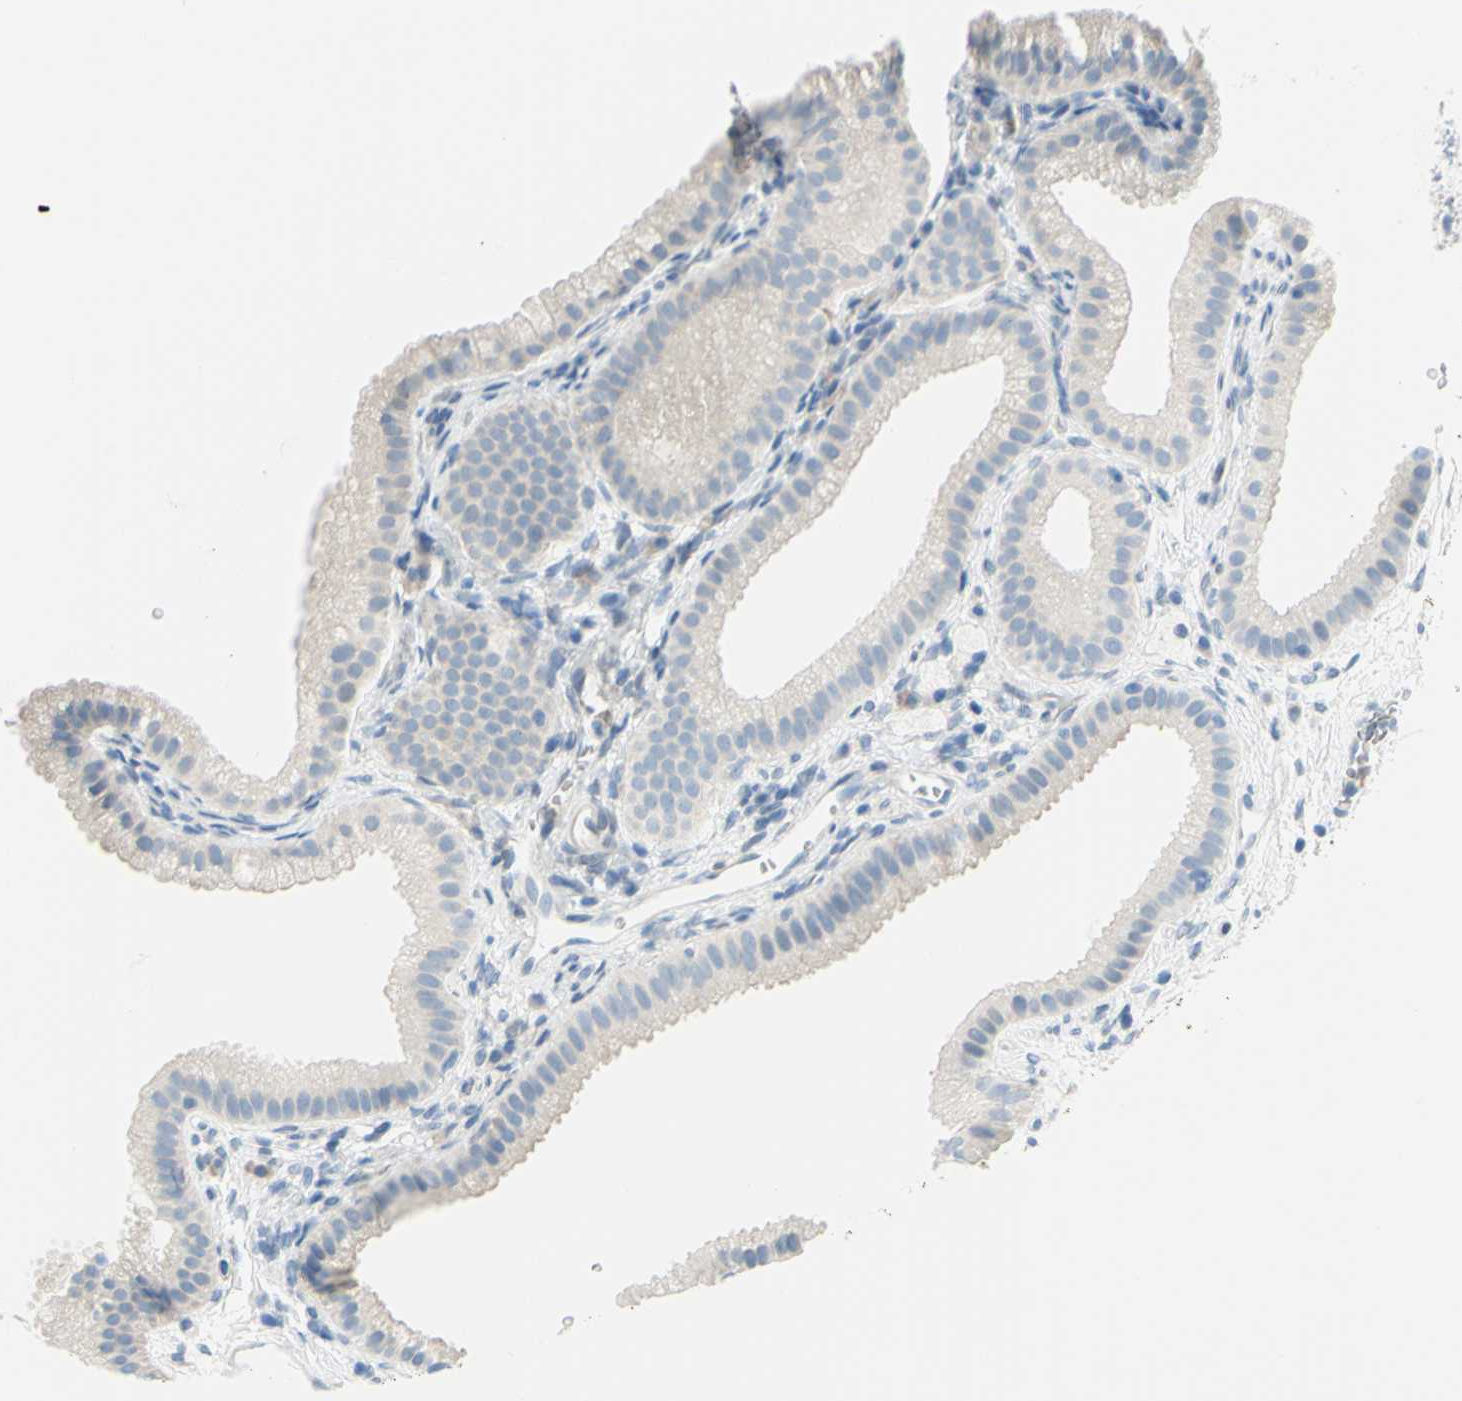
{"staining": {"intensity": "negative", "quantity": "none", "location": "none"}, "tissue": "gallbladder", "cell_type": "Glandular cells", "image_type": "normal", "snomed": [{"axis": "morphology", "description": "Normal tissue, NOS"}, {"axis": "topography", "description": "Gallbladder"}], "caption": "Glandular cells are negative for brown protein staining in normal gallbladder. (Brightfield microscopy of DAB immunohistochemistry at high magnification).", "gene": "DCT", "patient": {"sex": "female", "age": 64}}